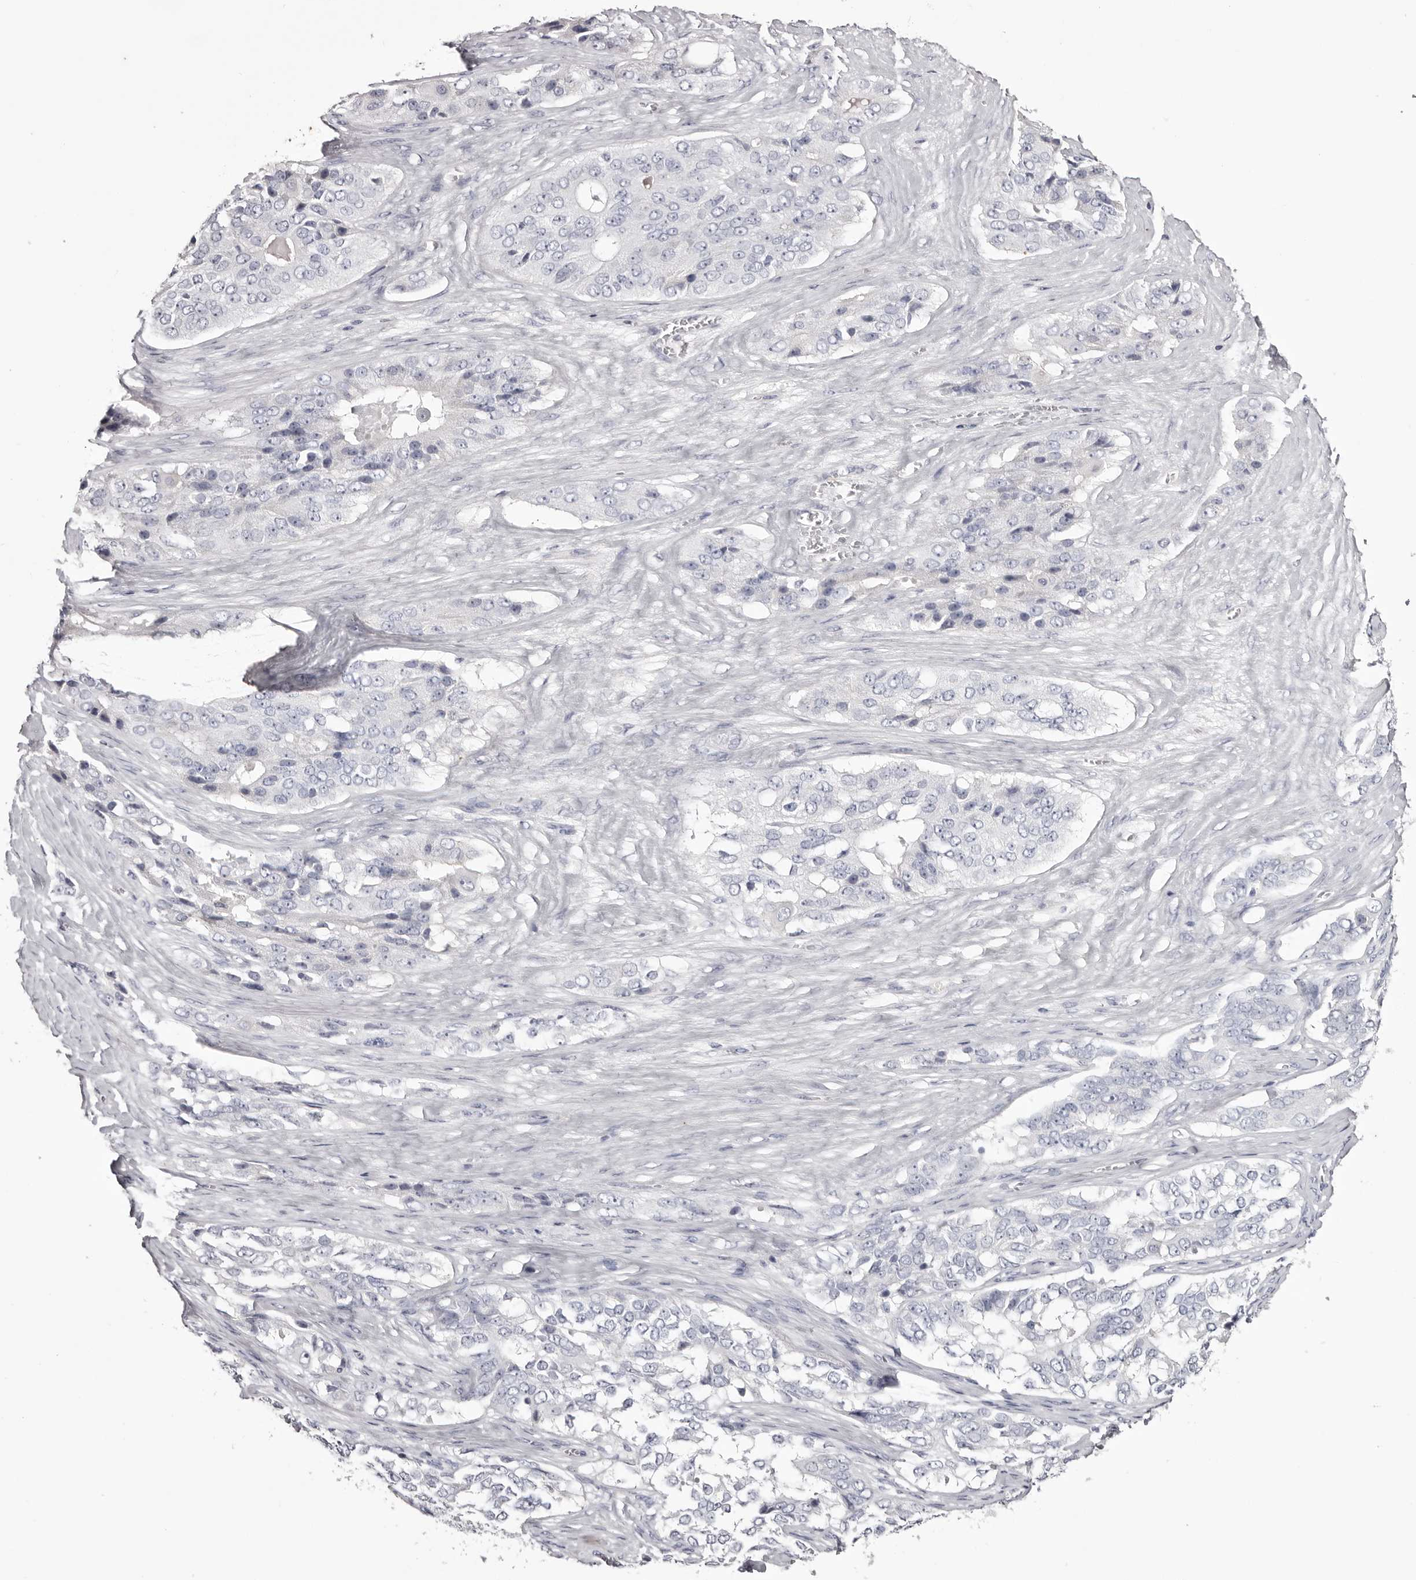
{"staining": {"intensity": "negative", "quantity": "none", "location": "none"}, "tissue": "ovarian cancer", "cell_type": "Tumor cells", "image_type": "cancer", "snomed": [{"axis": "morphology", "description": "Carcinoma, endometroid"}, {"axis": "topography", "description": "Ovary"}], "caption": "The immunohistochemistry image has no significant expression in tumor cells of ovarian endometroid carcinoma tissue. (DAB immunohistochemistry, high magnification).", "gene": "CA6", "patient": {"sex": "female", "age": 51}}